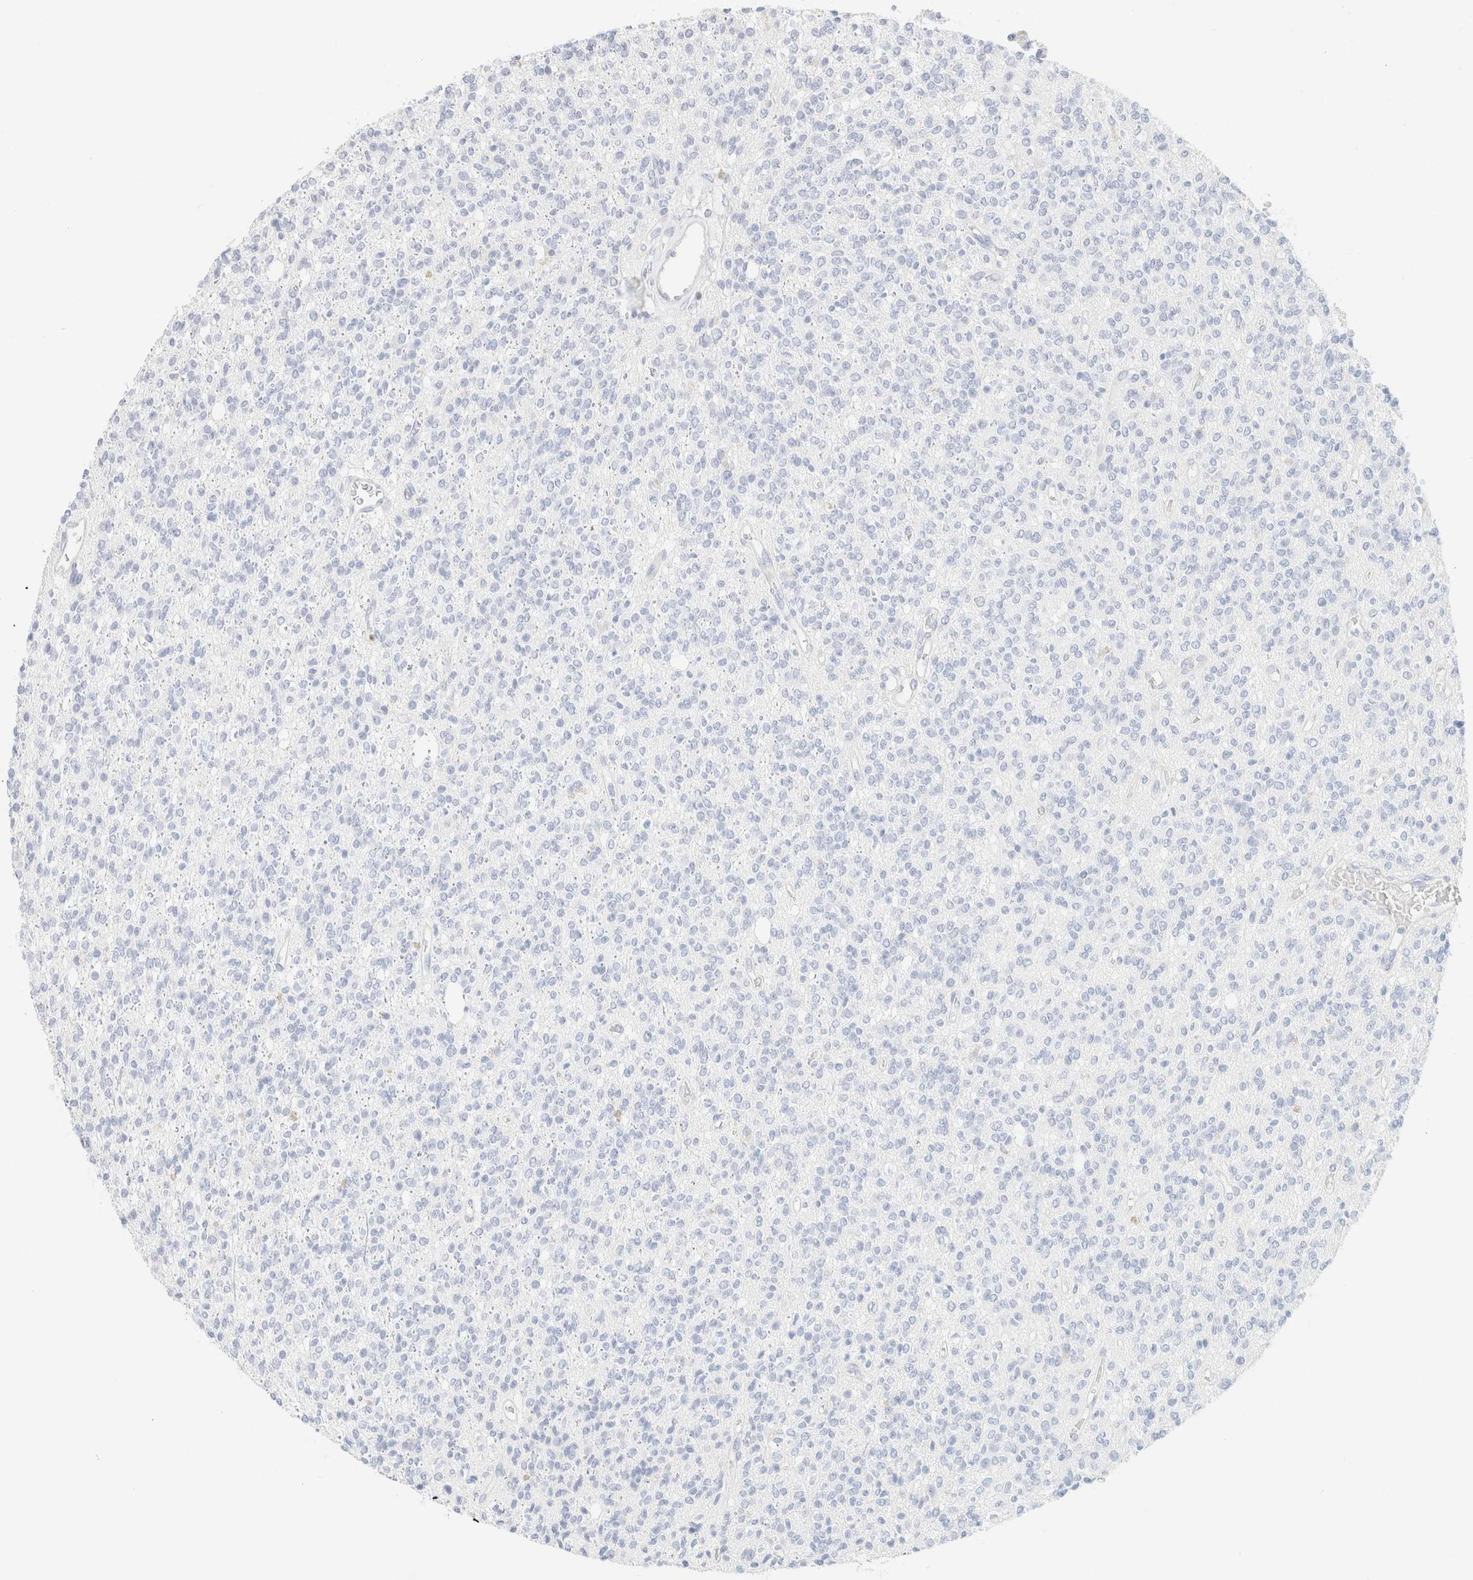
{"staining": {"intensity": "negative", "quantity": "none", "location": "none"}, "tissue": "glioma", "cell_type": "Tumor cells", "image_type": "cancer", "snomed": [{"axis": "morphology", "description": "Glioma, malignant, High grade"}, {"axis": "topography", "description": "Brain"}], "caption": "Immunohistochemistry image of human malignant glioma (high-grade) stained for a protein (brown), which shows no positivity in tumor cells. (DAB (3,3'-diaminobenzidine) immunohistochemistry, high magnification).", "gene": "IKZF3", "patient": {"sex": "male", "age": 34}}